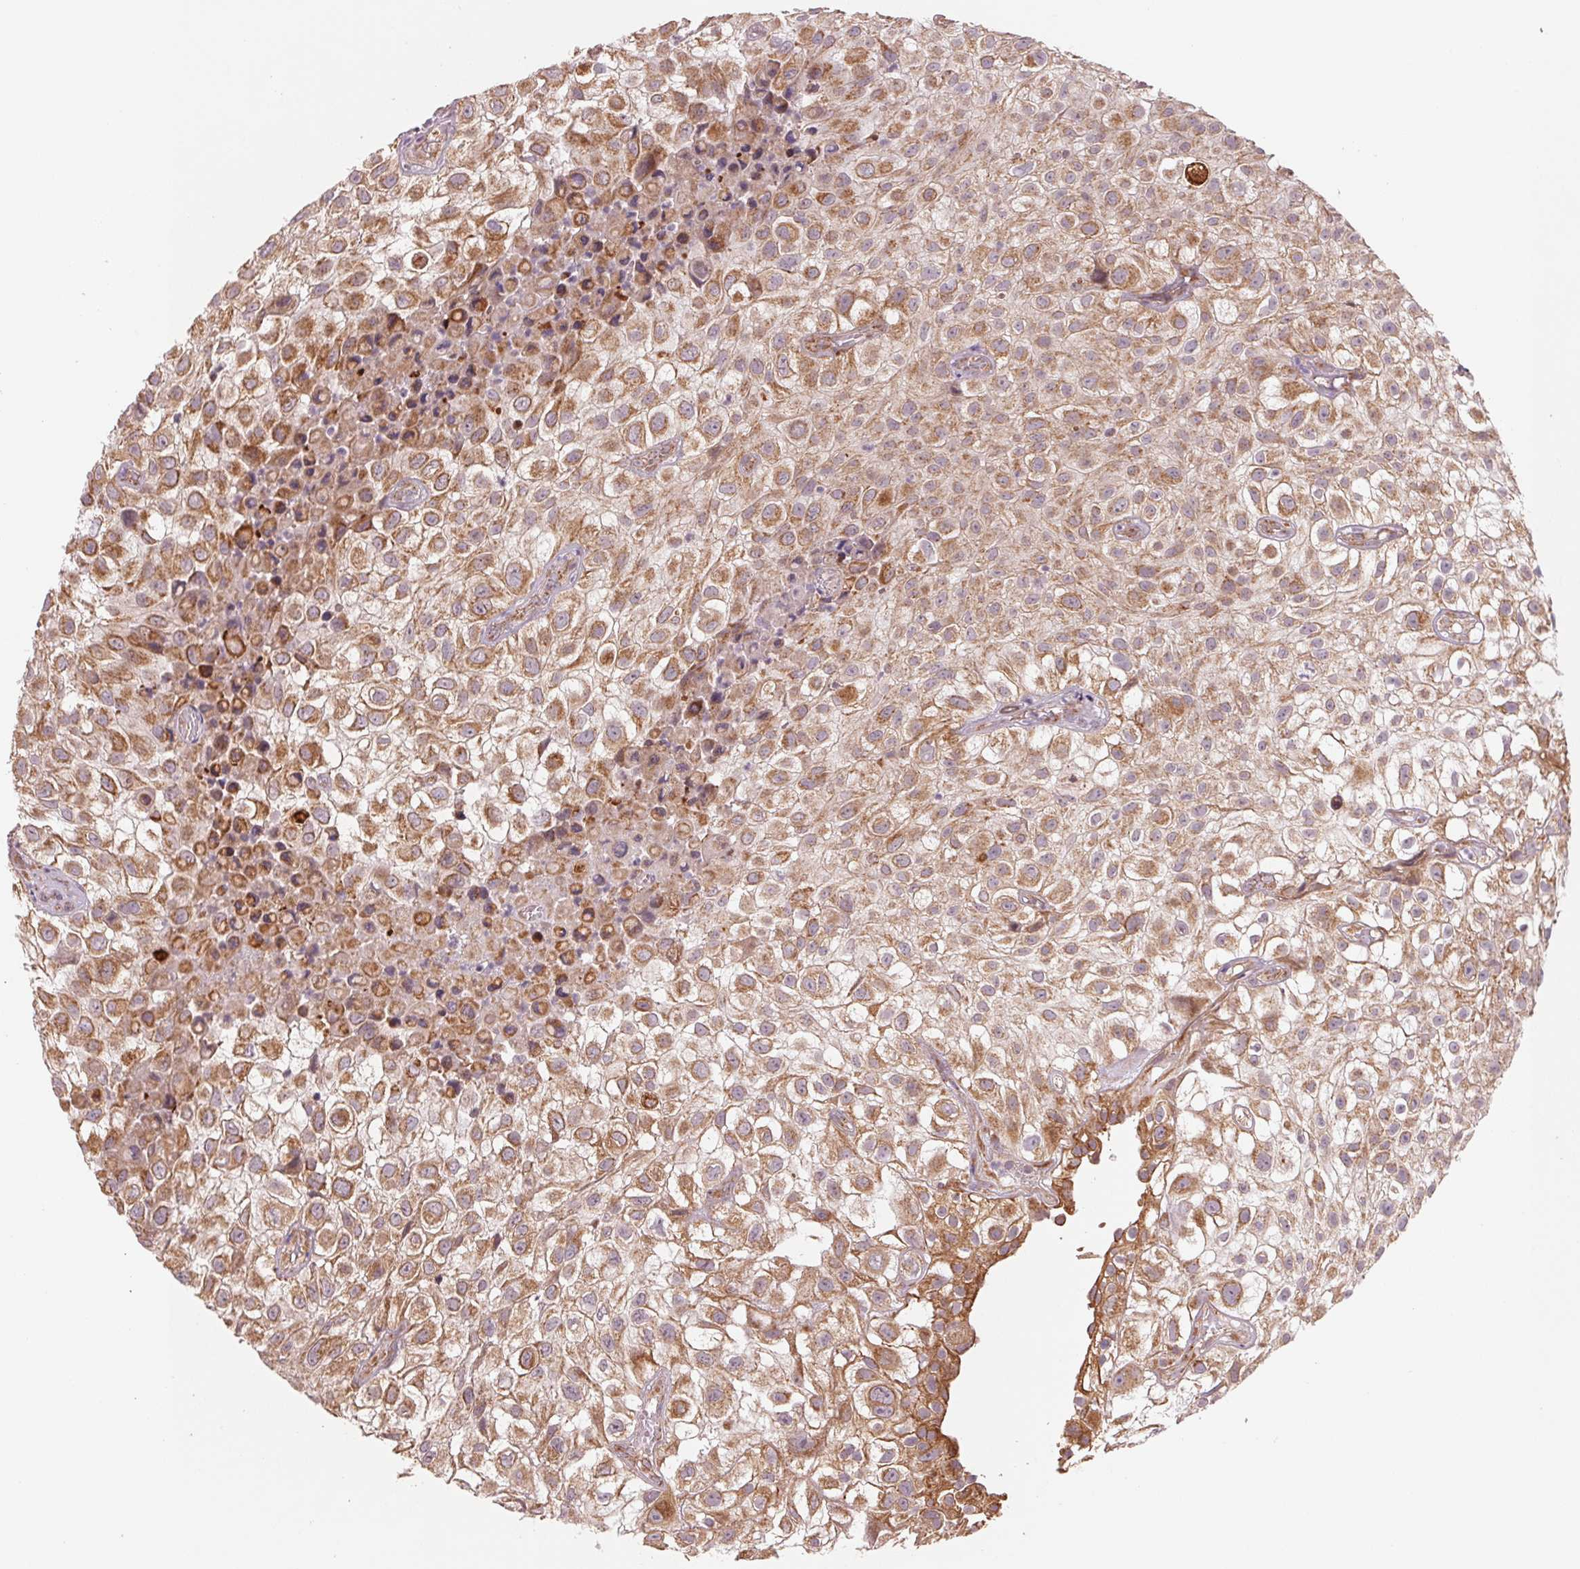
{"staining": {"intensity": "moderate", "quantity": ">75%", "location": "cytoplasmic/membranous"}, "tissue": "urothelial cancer", "cell_type": "Tumor cells", "image_type": "cancer", "snomed": [{"axis": "morphology", "description": "Urothelial carcinoma, High grade"}, {"axis": "topography", "description": "Urinary bladder"}], "caption": "IHC histopathology image of human high-grade urothelial carcinoma stained for a protein (brown), which shows medium levels of moderate cytoplasmic/membranous expression in approximately >75% of tumor cells.", "gene": "MATCAP1", "patient": {"sex": "male", "age": 56}}